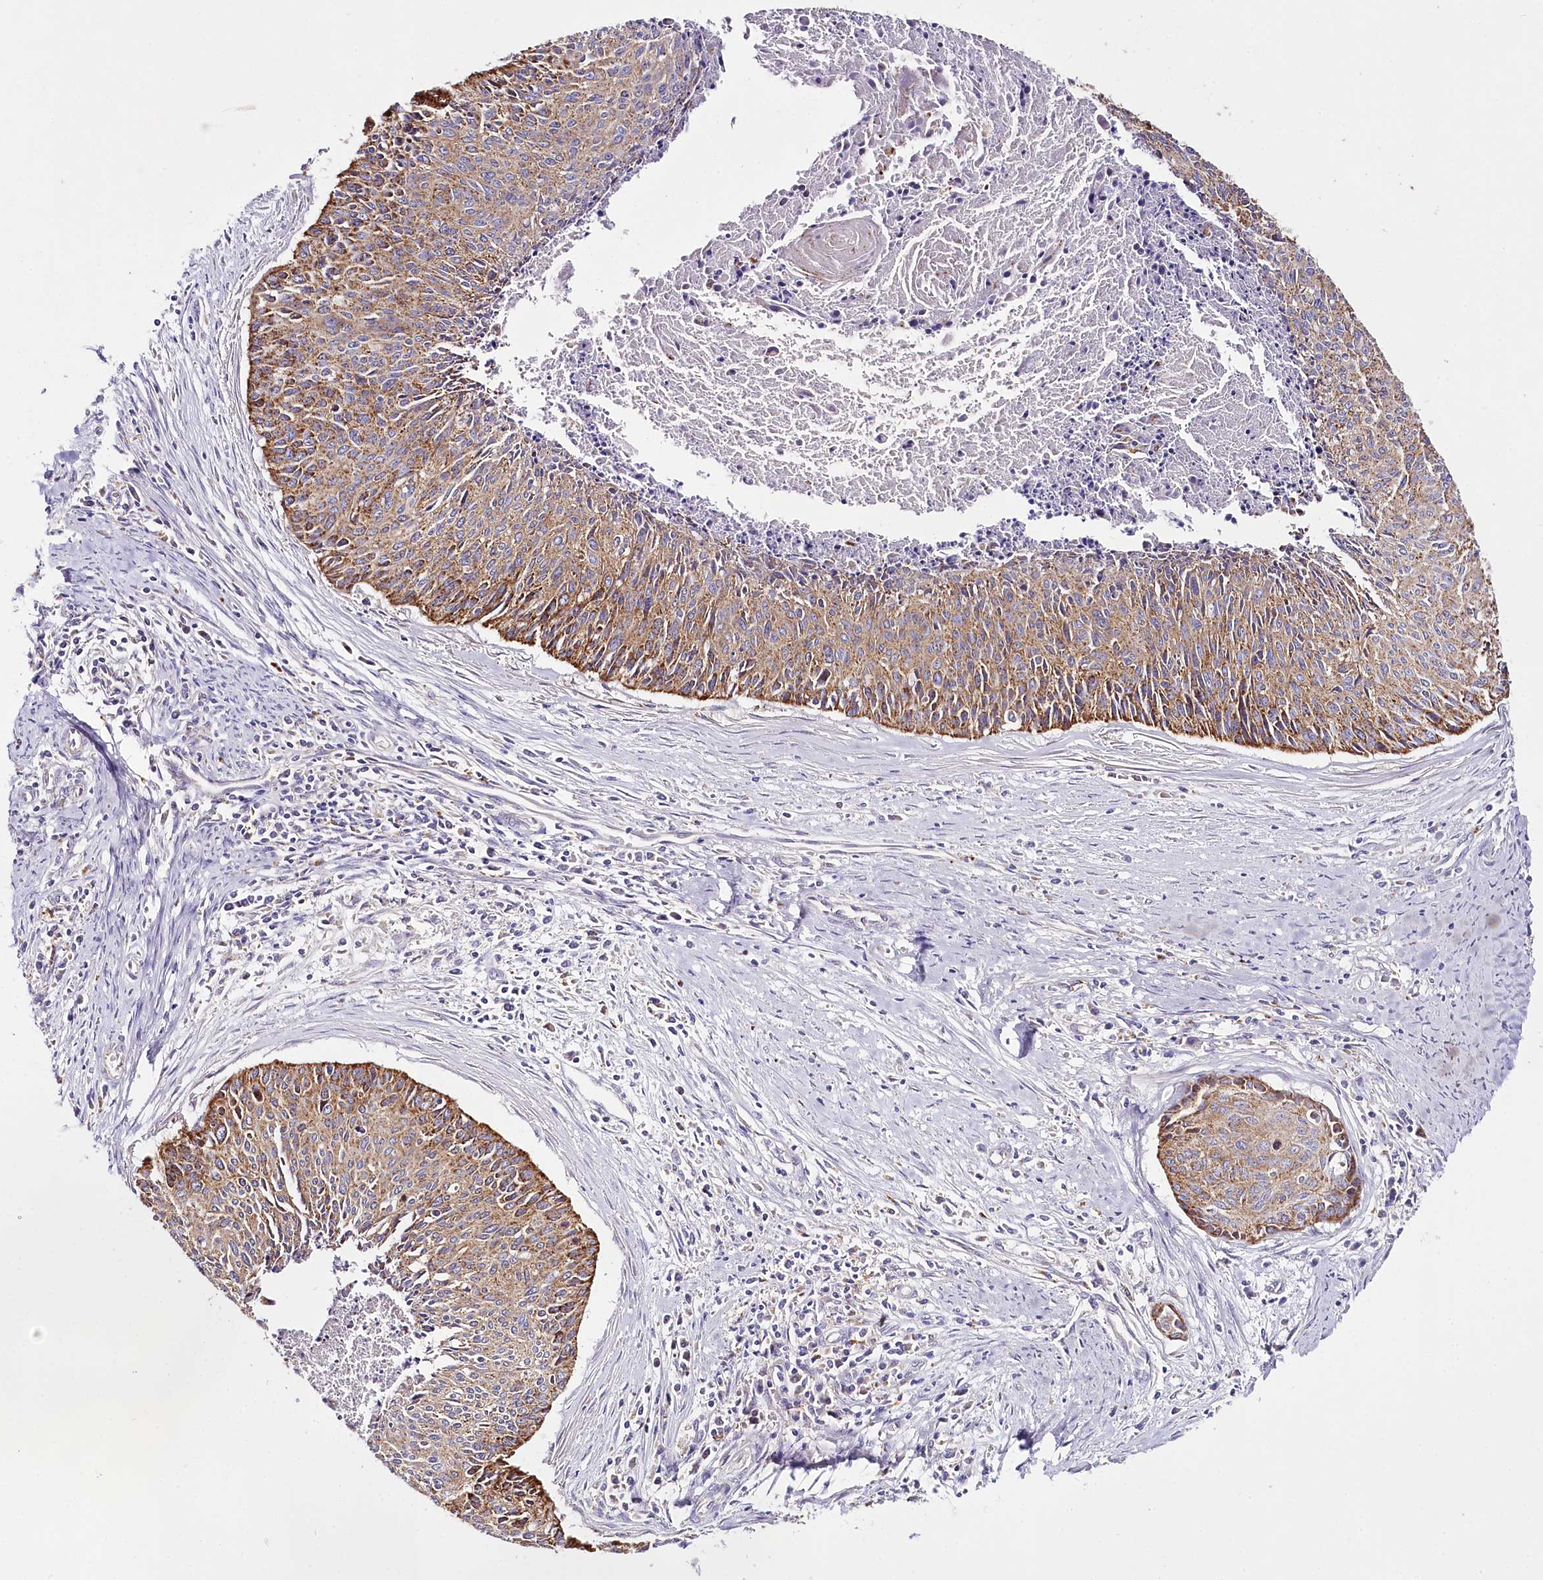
{"staining": {"intensity": "moderate", "quantity": ">75%", "location": "cytoplasmic/membranous"}, "tissue": "cervical cancer", "cell_type": "Tumor cells", "image_type": "cancer", "snomed": [{"axis": "morphology", "description": "Squamous cell carcinoma, NOS"}, {"axis": "topography", "description": "Cervix"}], "caption": "Approximately >75% of tumor cells in squamous cell carcinoma (cervical) show moderate cytoplasmic/membranous protein staining as visualized by brown immunohistochemical staining.", "gene": "THUMPD3", "patient": {"sex": "female", "age": 55}}